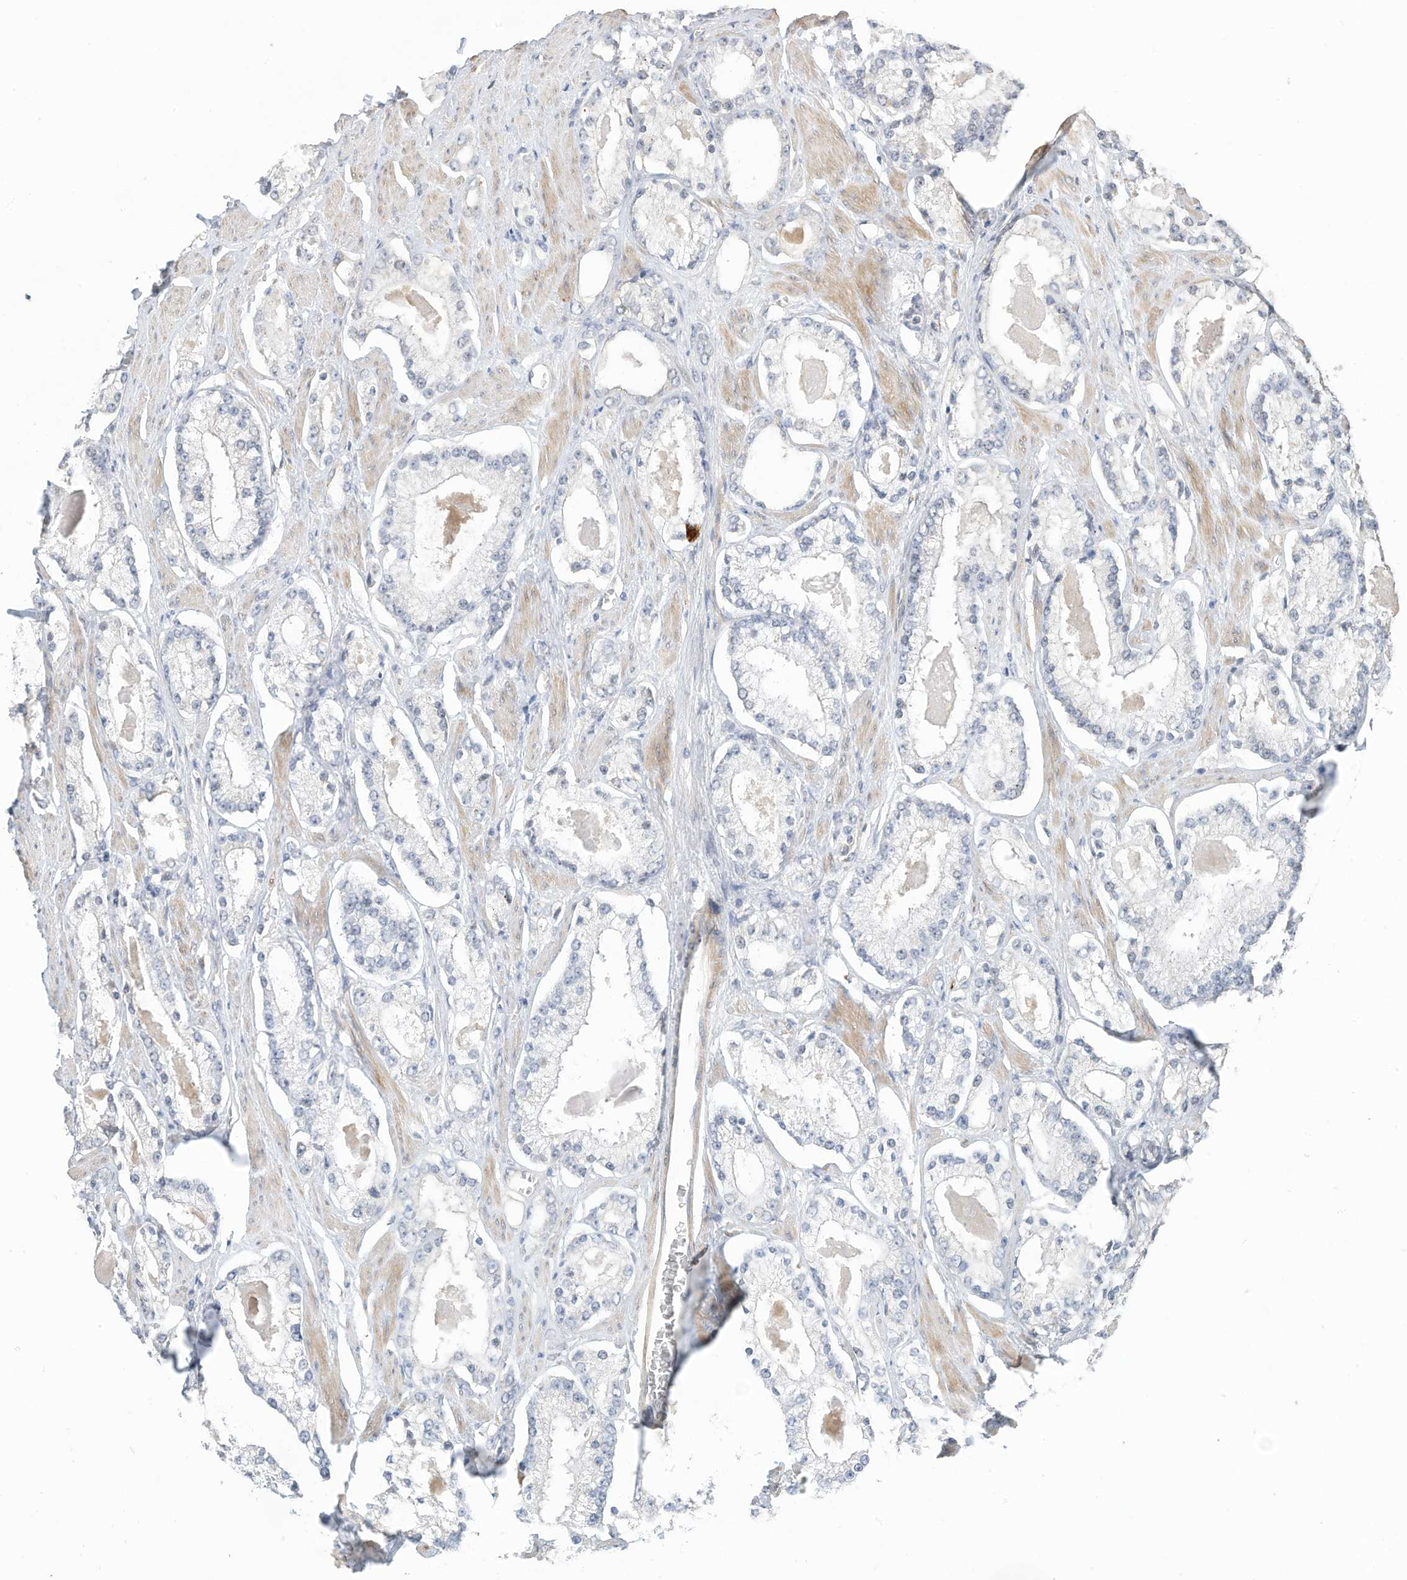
{"staining": {"intensity": "negative", "quantity": "none", "location": "none"}, "tissue": "prostate cancer", "cell_type": "Tumor cells", "image_type": "cancer", "snomed": [{"axis": "morphology", "description": "Adenocarcinoma, Low grade"}, {"axis": "topography", "description": "Prostate"}], "caption": "Tumor cells show no significant positivity in prostate adenocarcinoma (low-grade).", "gene": "REC8", "patient": {"sex": "male", "age": 54}}